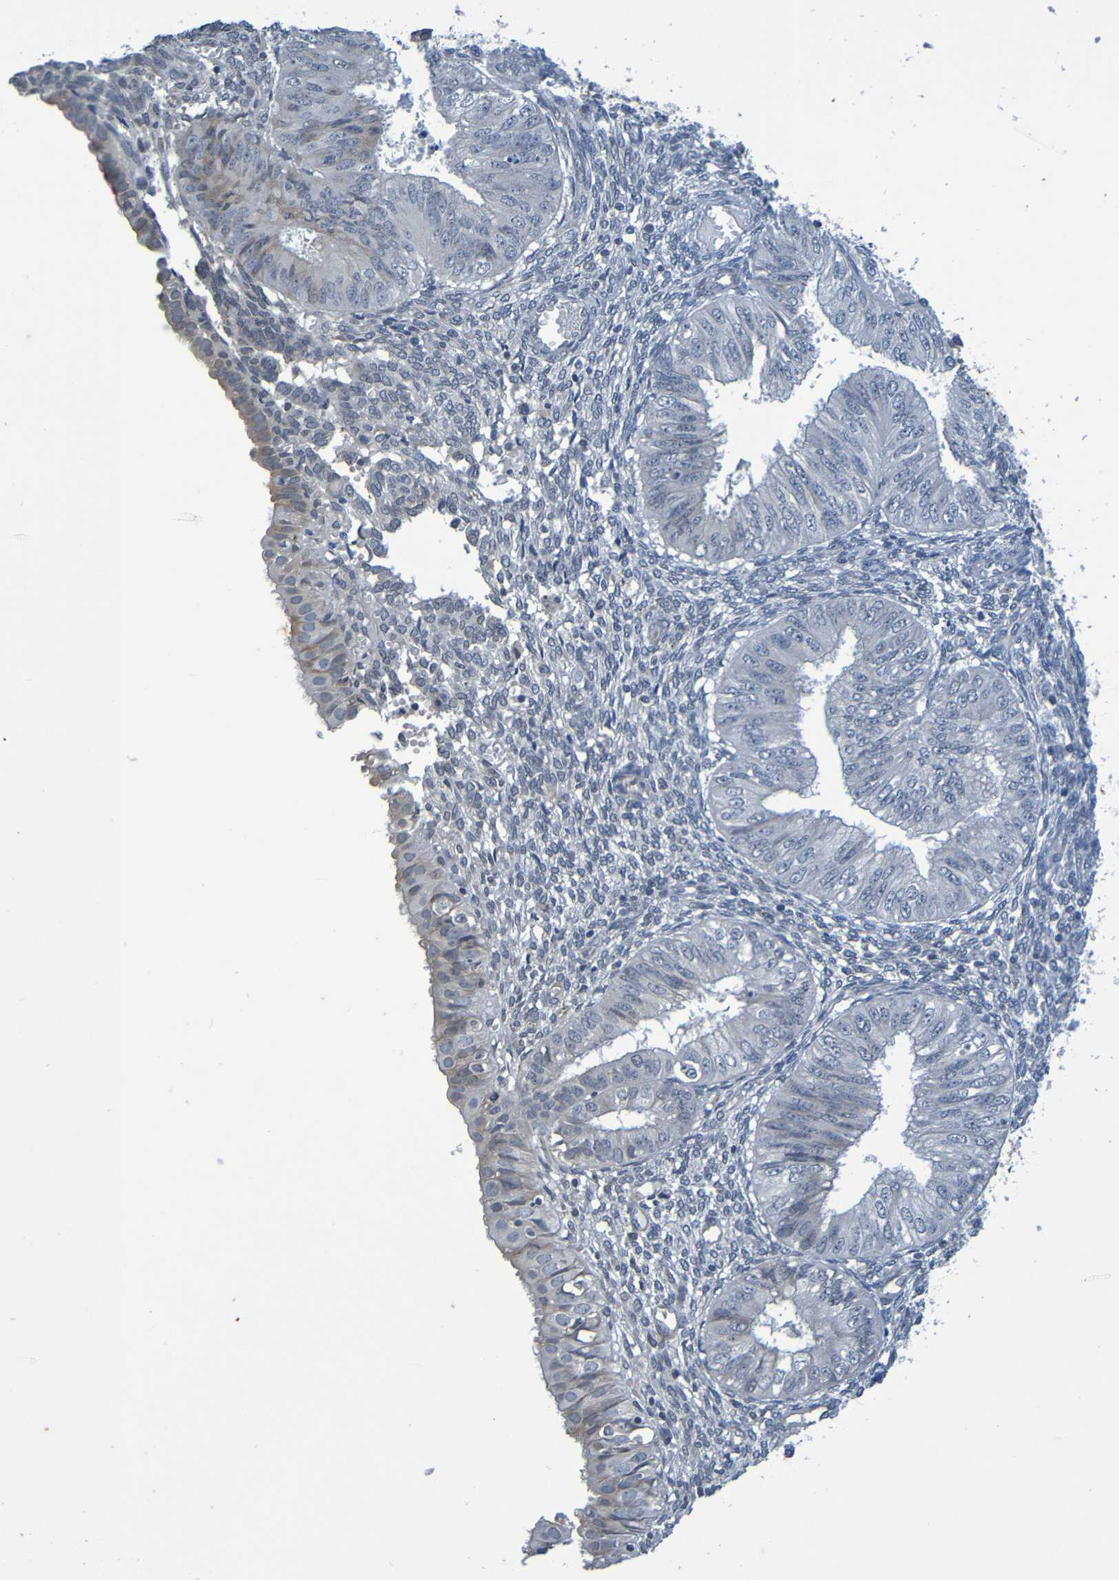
{"staining": {"intensity": "negative", "quantity": "none", "location": "none"}, "tissue": "endometrial cancer", "cell_type": "Tumor cells", "image_type": "cancer", "snomed": [{"axis": "morphology", "description": "Normal tissue, NOS"}, {"axis": "morphology", "description": "Adenocarcinoma, NOS"}, {"axis": "topography", "description": "Endometrium"}], "caption": "This image is of endometrial cancer stained with immunohistochemistry (IHC) to label a protein in brown with the nuclei are counter-stained blue. There is no expression in tumor cells.", "gene": "C3AR1", "patient": {"sex": "female", "age": 53}}